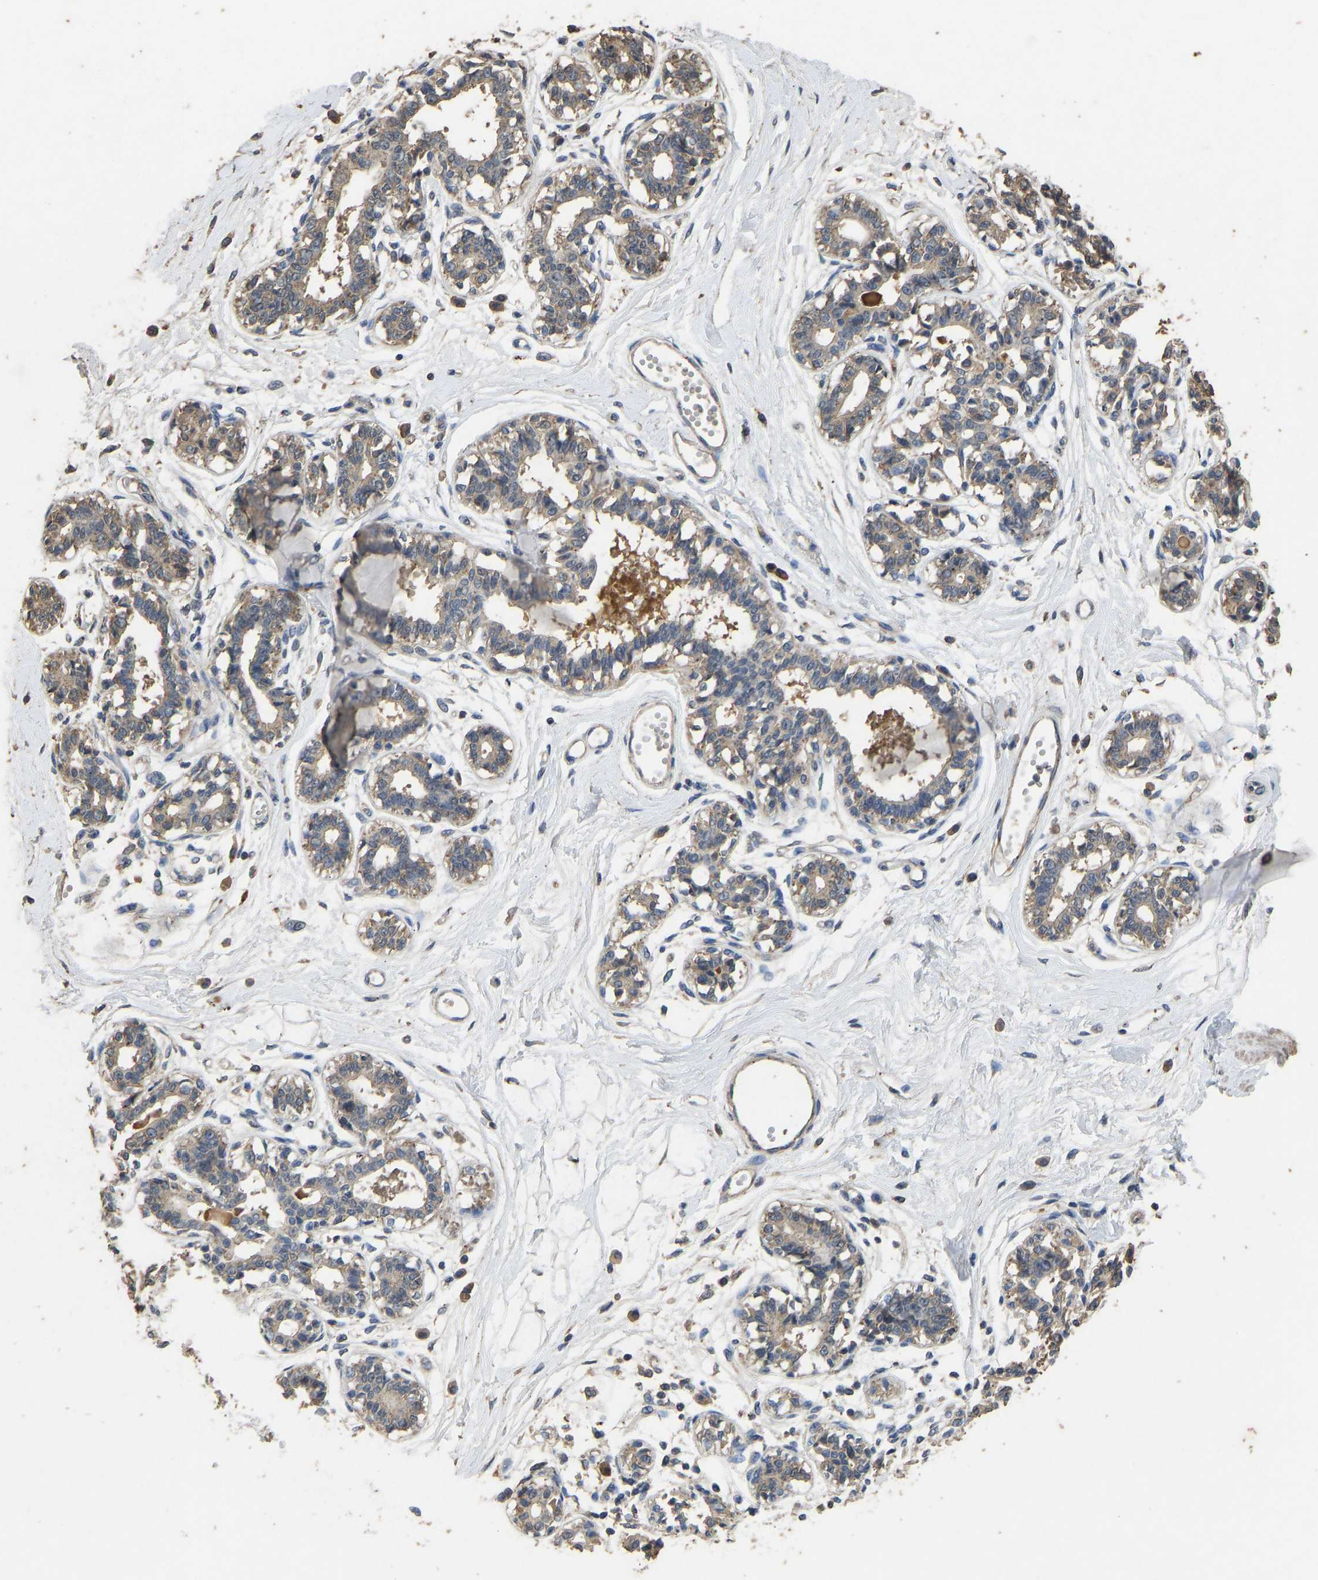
{"staining": {"intensity": "negative", "quantity": "none", "location": "none"}, "tissue": "breast", "cell_type": "Adipocytes", "image_type": "normal", "snomed": [{"axis": "morphology", "description": "Normal tissue, NOS"}, {"axis": "topography", "description": "Breast"}], "caption": "Histopathology image shows no protein positivity in adipocytes of benign breast. Brightfield microscopy of IHC stained with DAB (brown) and hematoxylin (blue), captured at high magnification.", "gene": "CIDEC", "patient": {"sex": "female", "age": 45}}